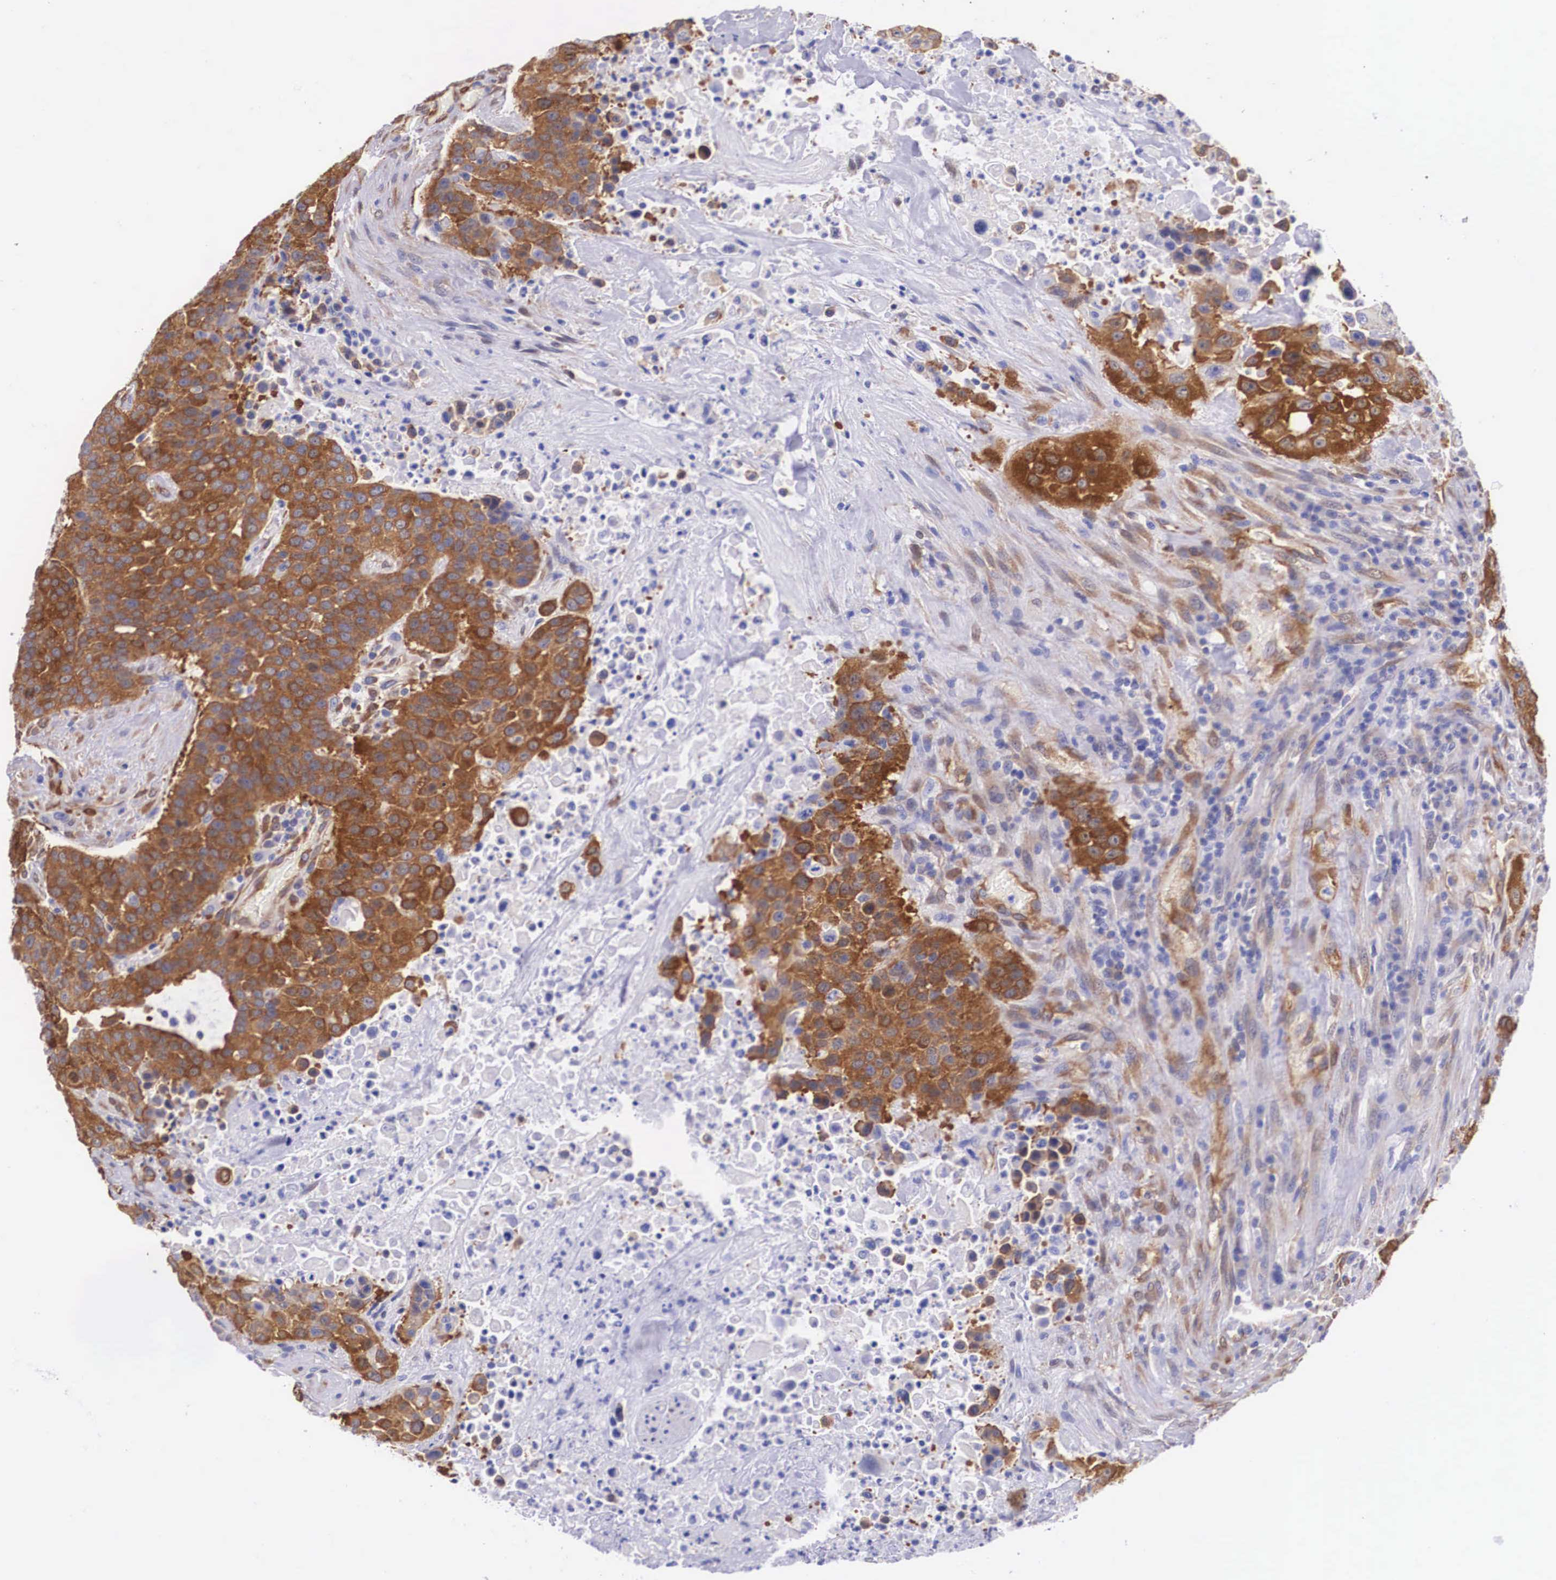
{"staining": {"intensity": "strong", "quantity": ">75%", "location": "cytoplasmic/membranous"}, "tissue": "urothelial cancer", "cell_type": "Tumor cells", "image_type": "cancer", "snomed": [{"axis": "morphology", "description": "Urothelial carcinoma, High grade"}, {"axis": "topography", "description": "Urinary bladder"}], "caption": "Immunohistochemical staining of human urothelial cancer displays strong cytoplasmic/membranous protein positivity in approximately >75% of tumor cells.", "gene": "BCAR1", "patient": {"sex": "male", "age": 74}}